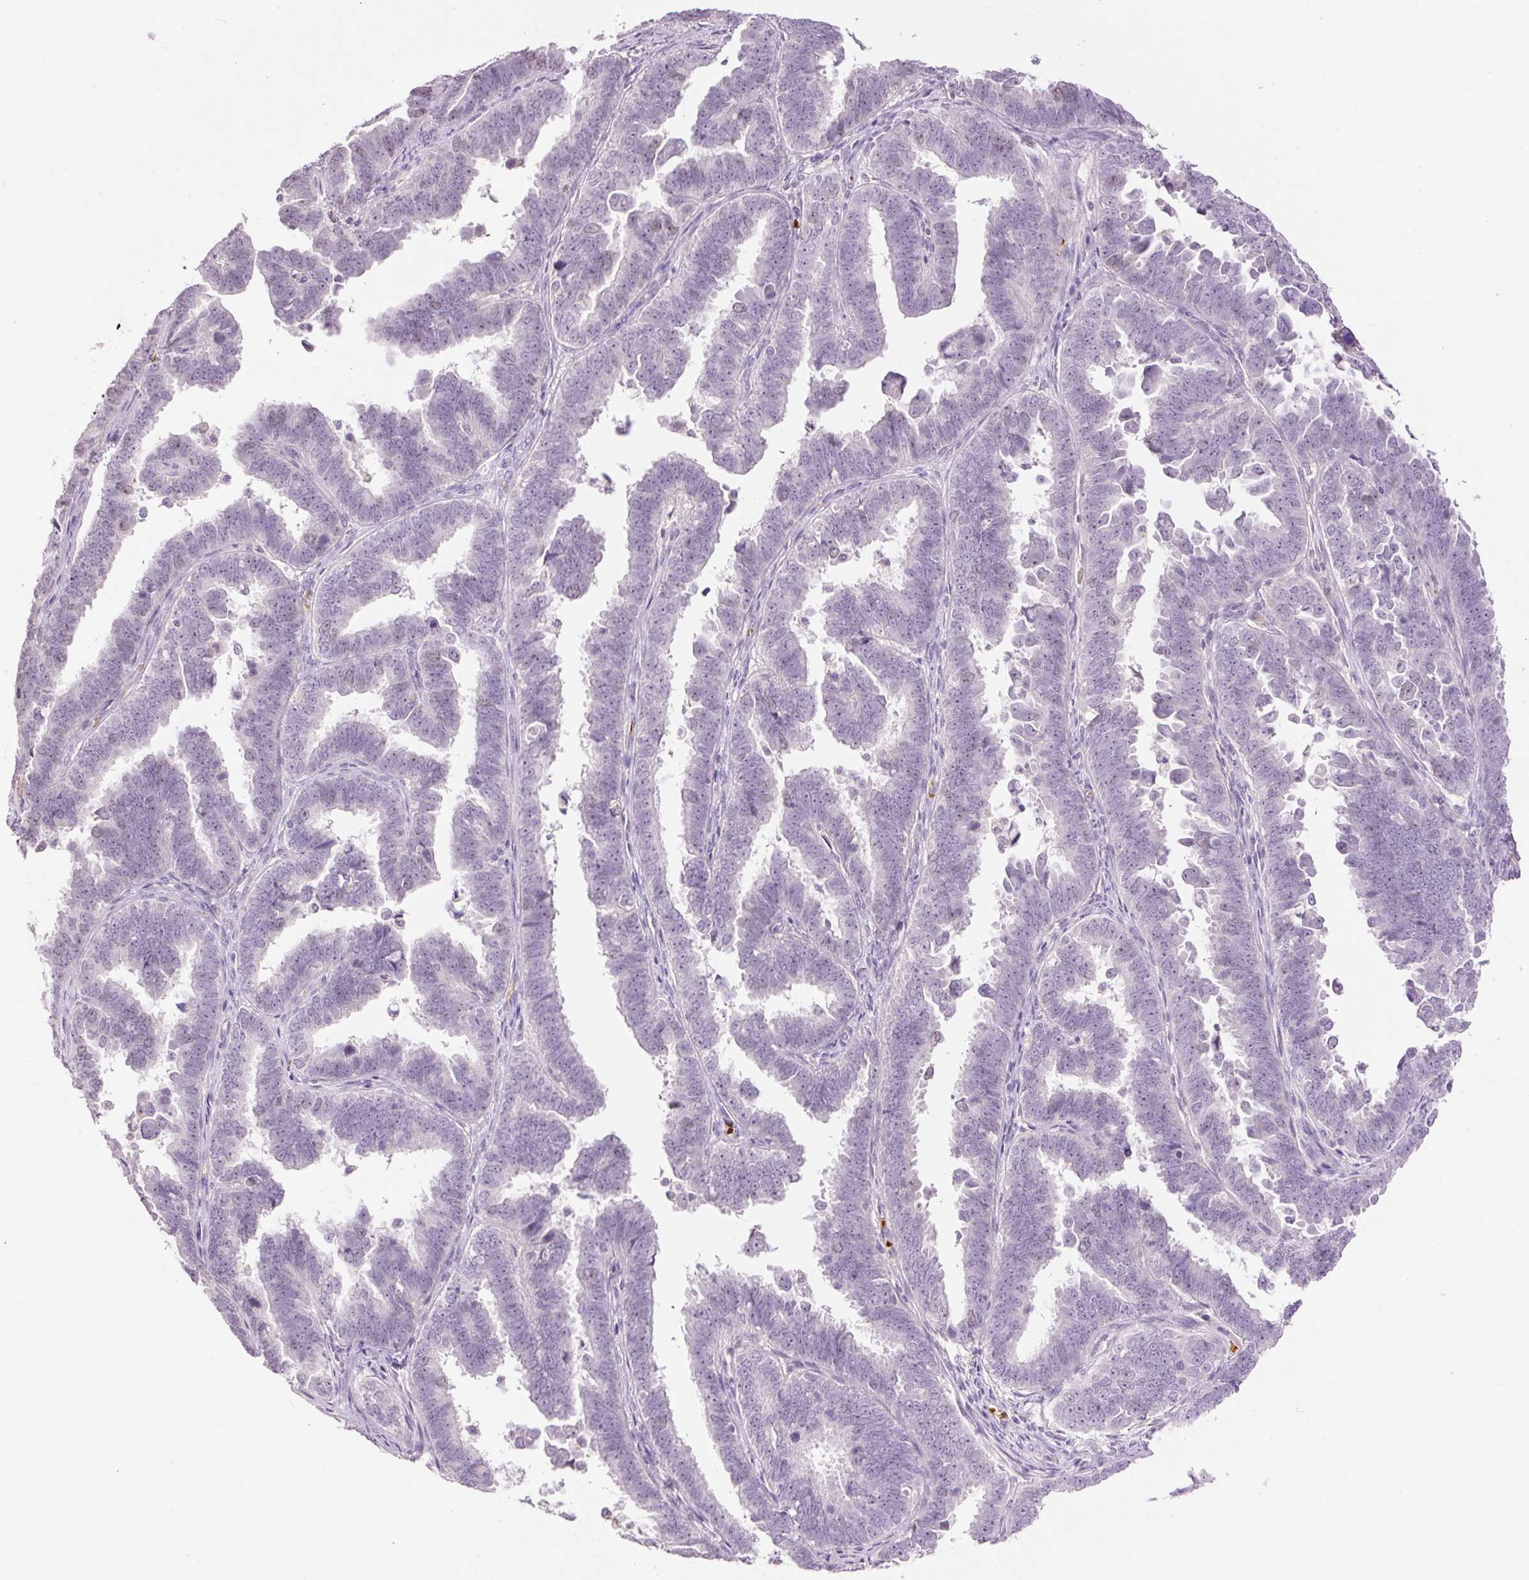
{"staining": {"intensity": "negative", "quantity": "none", "location": "none"}, "tissue": "endometrial cancer", "cell_type": "Tumor cells", "image_type": "cancer", "snomed": [{"axis": "morphology", "description": "Adenocarcinoma, NOS"}, {"axis": "topography", "description": "Endometrium"}], "caption": "DAB (3,3'-diaminobenzidine) immunohistochemical staining of endometrial cancer (adenocarcinoma) reveals no significant positivity in tumor cells.", "gene": "LY6G6D", "patient": {"sex": "female", "age": 75}}